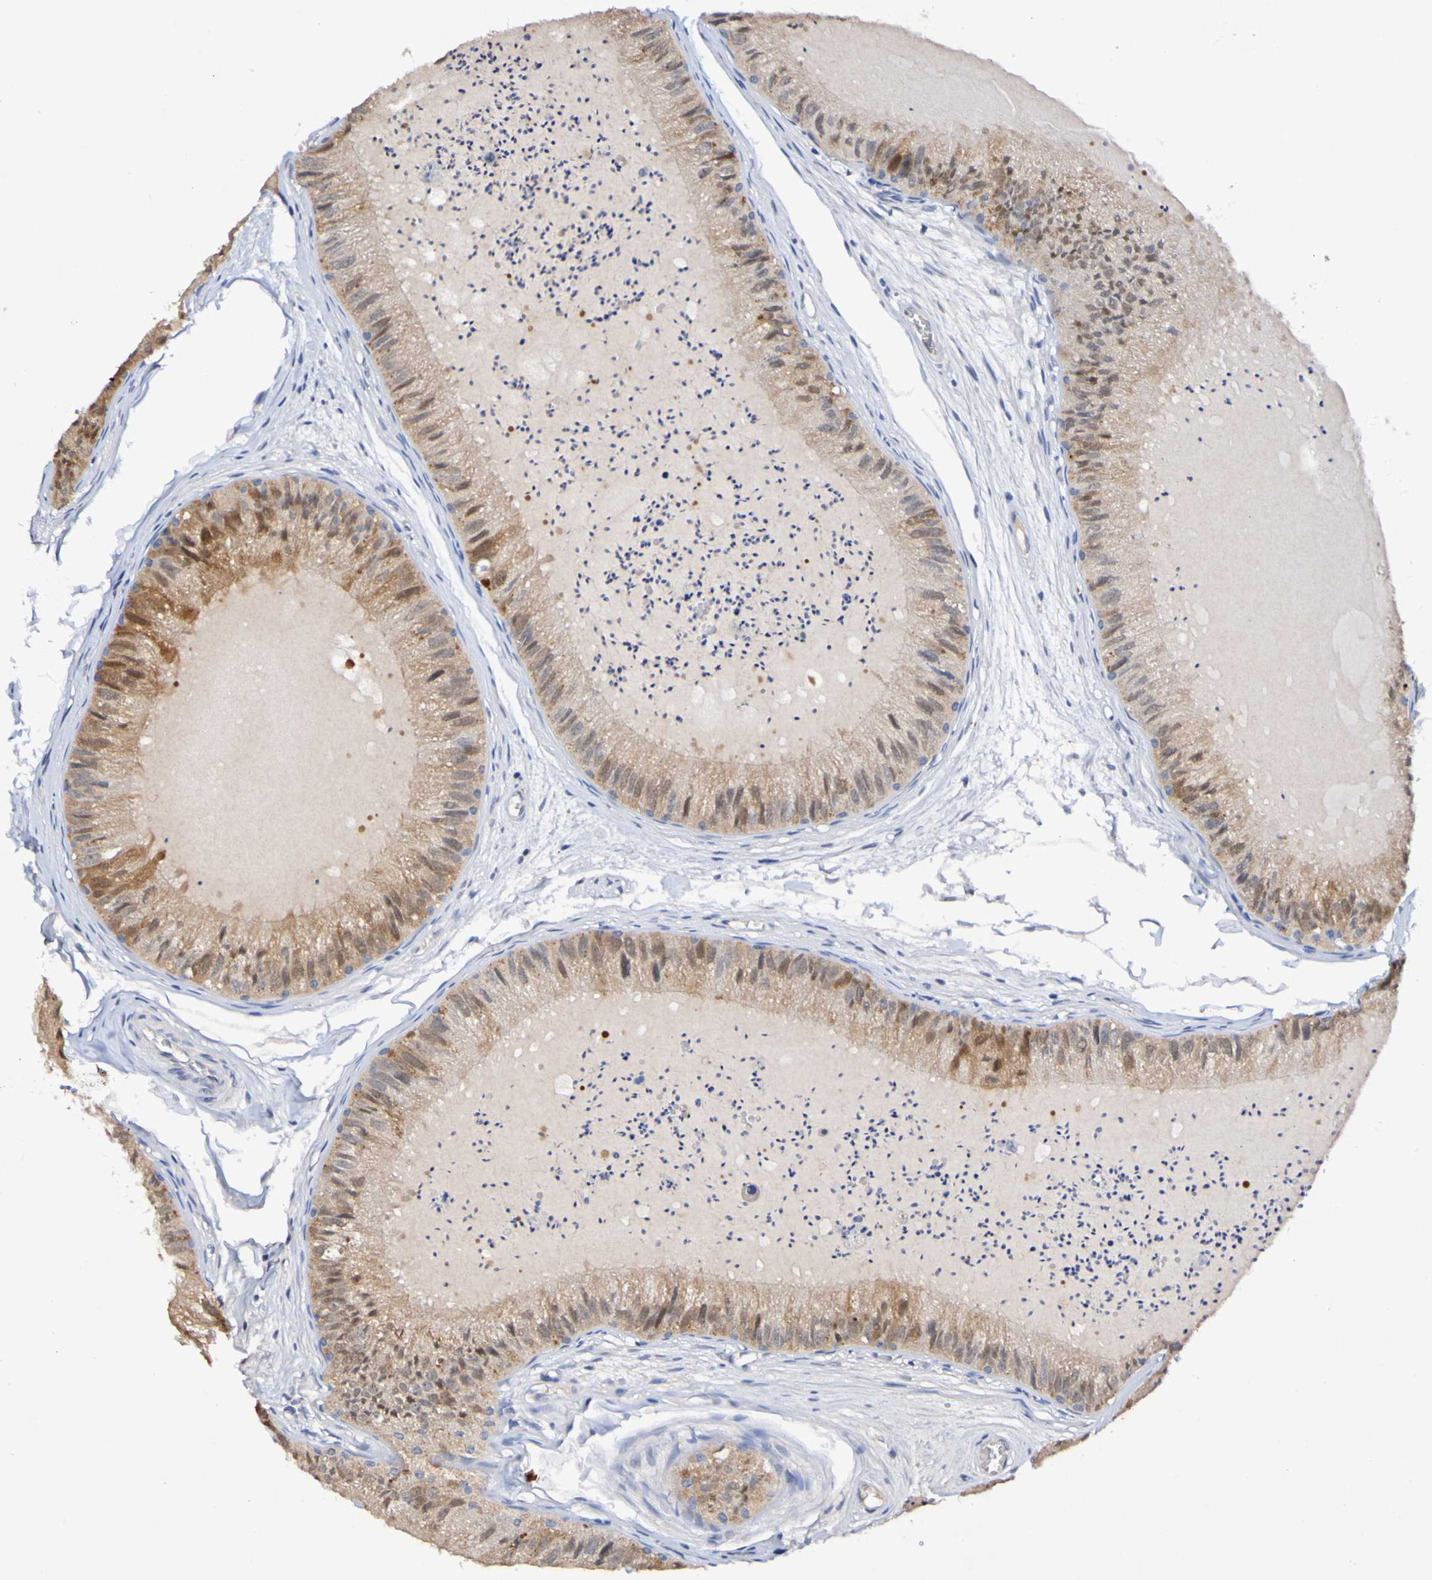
{"staining": {"intensity": "strong", "quantity": "25%-75%", "location": "cytoplasmic/membranous,nuclear"}, "tissue": "epididymis", "cell_type": "Glandular cells", "image_type": "normal", "snomed": [{"axis": "morphology", "description": "Normal tissue, NOS"}, {"axis": "topography", "description": "Epididymis"}], "caption": "Immunohistochemistry (IHC) of normal epididymis reveals high levels of strong cytoplasmic/membranous,nuclear expression in approximately 25%-75% of glandular cells.", "gene": "PTP4A2", "patient": {"sex": "male", "age": 31}}